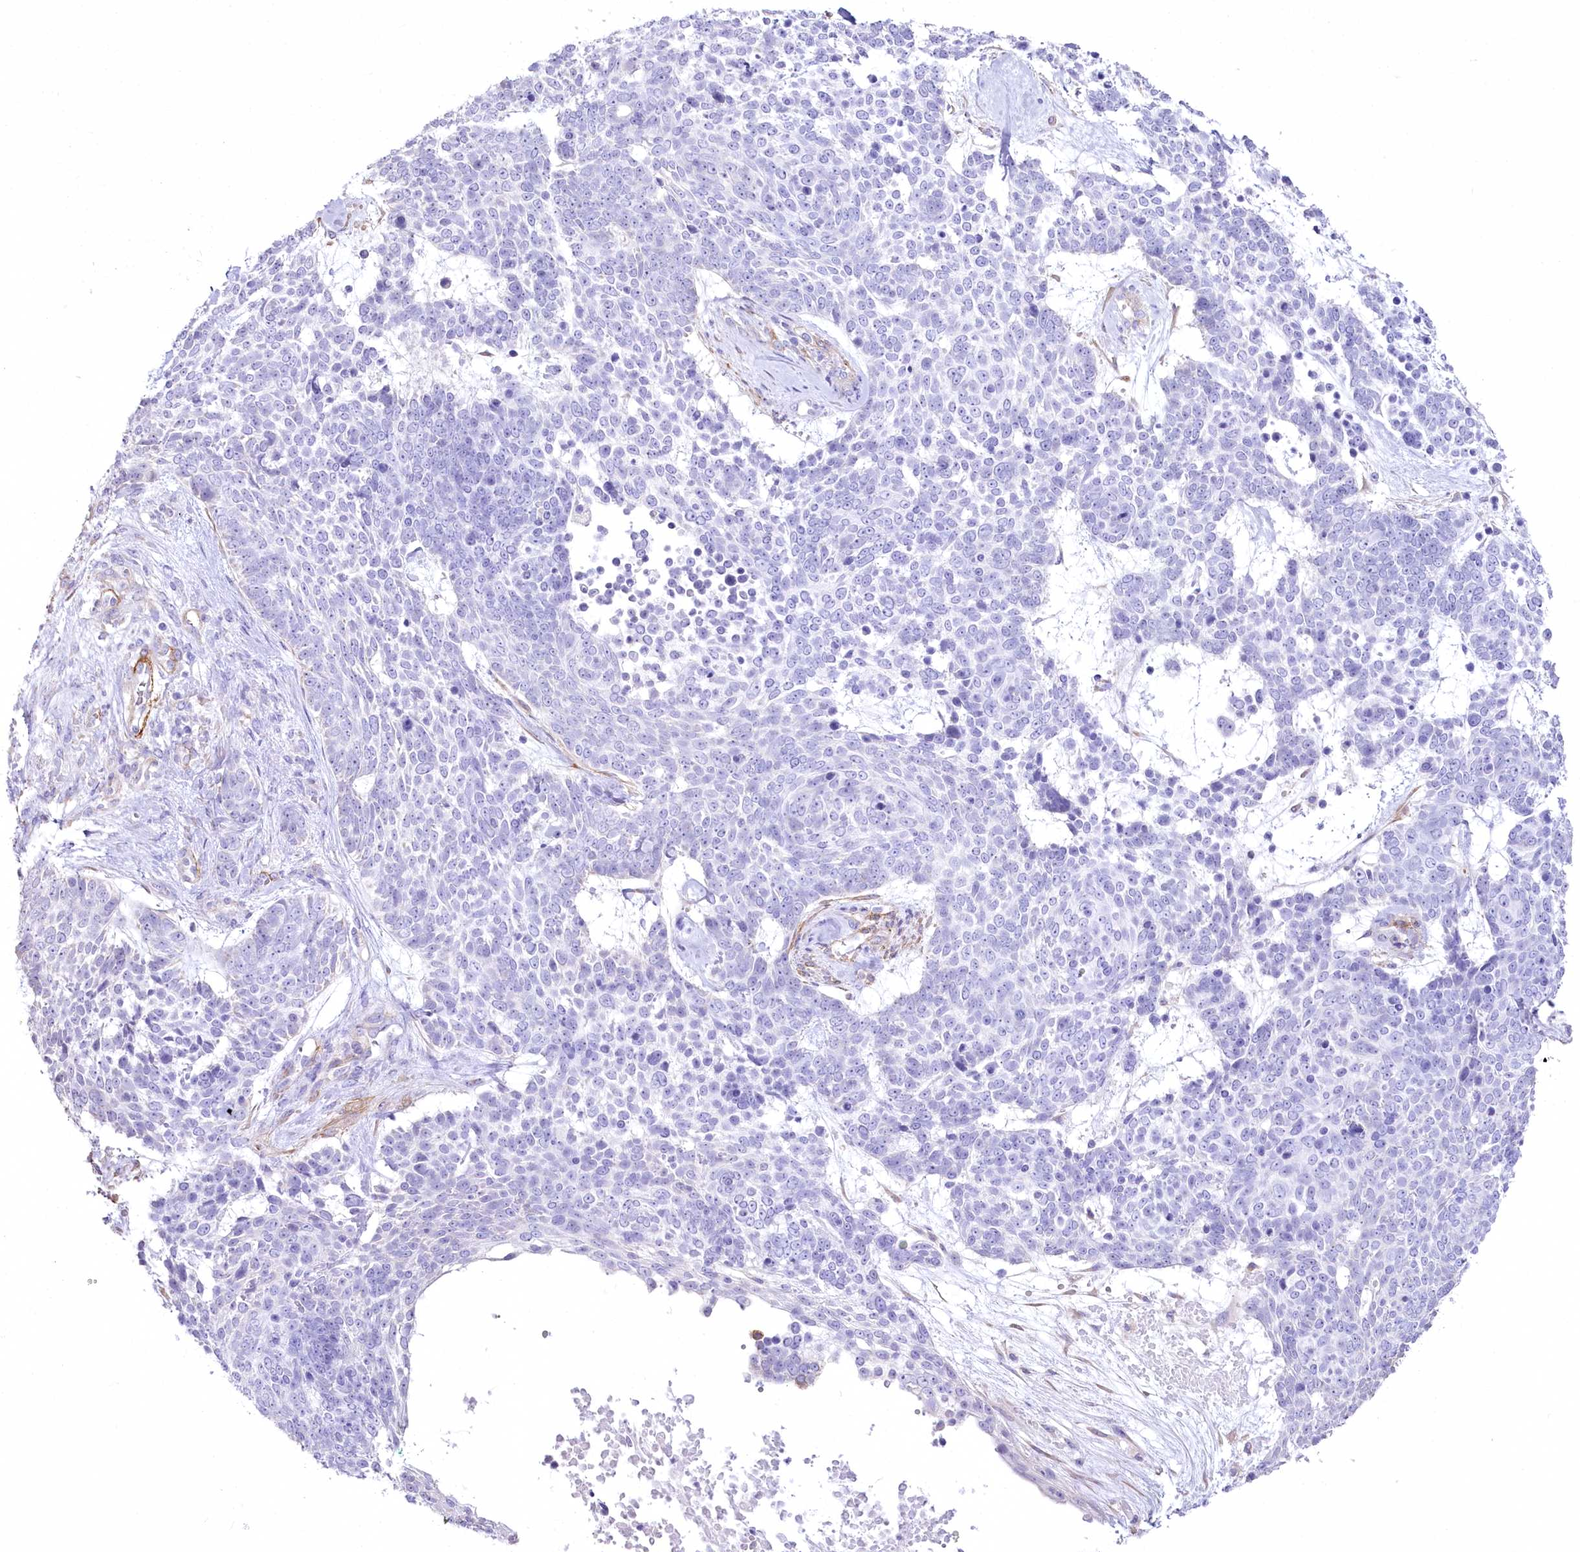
{"staining": {"intensity": "negative", "quantity": "none", "location": "none"}, "tissue": "skin cancer", "cell_type": "Tumor cells", "image_type": "cancer", "snomed": [{"axis": "morphology", "description": "Basal cell carcinoma"}, {"axis": "topography", "description": "Skin"}], "caption": "IHC photomicrograph of human basal cell carcinoma (skin) stained for a protein (brown), which exhibits no staining in tumor cells. (DAB IHC visualized using brightfield microscopy, high magnification).", "gene": "SYNPO2", "patient": {"sex": "female", "age": 81}}